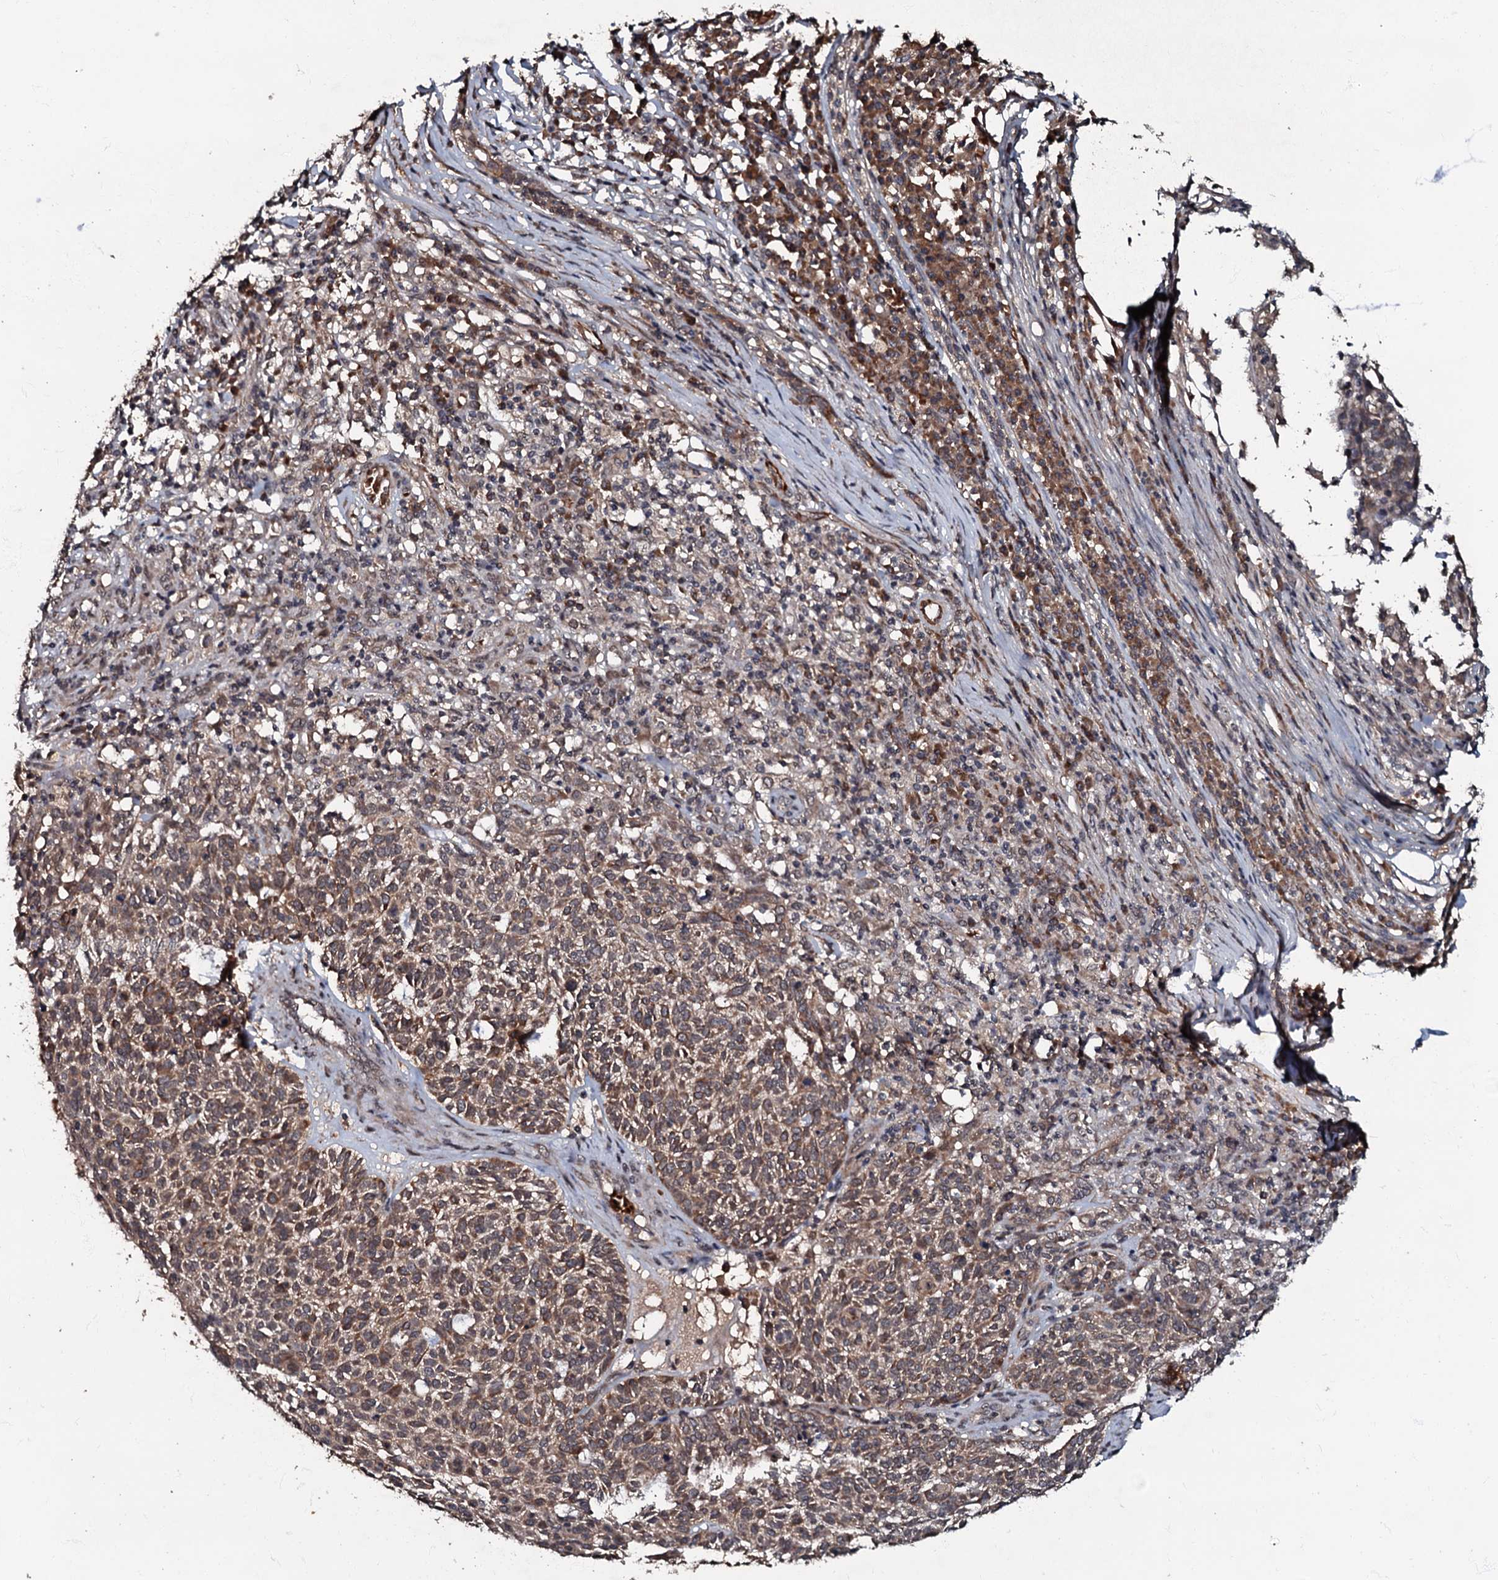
{"staining": {"intensity": "moderate", "quantity": ">75%", "location": "cytoplasmic/membranous"}, "tissue": "skin cancer", "cell_type": "Tumor cells", "image_type": "cancer", "snomed": [{"axis": "morphology", "description": "Squamous cell carcinoma, NOS"}, {"axis": "topography", "description": "Skin"}], "caption": "Immunohistochemical staining of skin cancer (squamous cell carcinoma) demonstrates medium levels of moderate cytoplasmic/membranous expression in approximately >75% of tumor cells.", "gene": "MANSC4", "patient": {"sex": "female", "age": 90}}